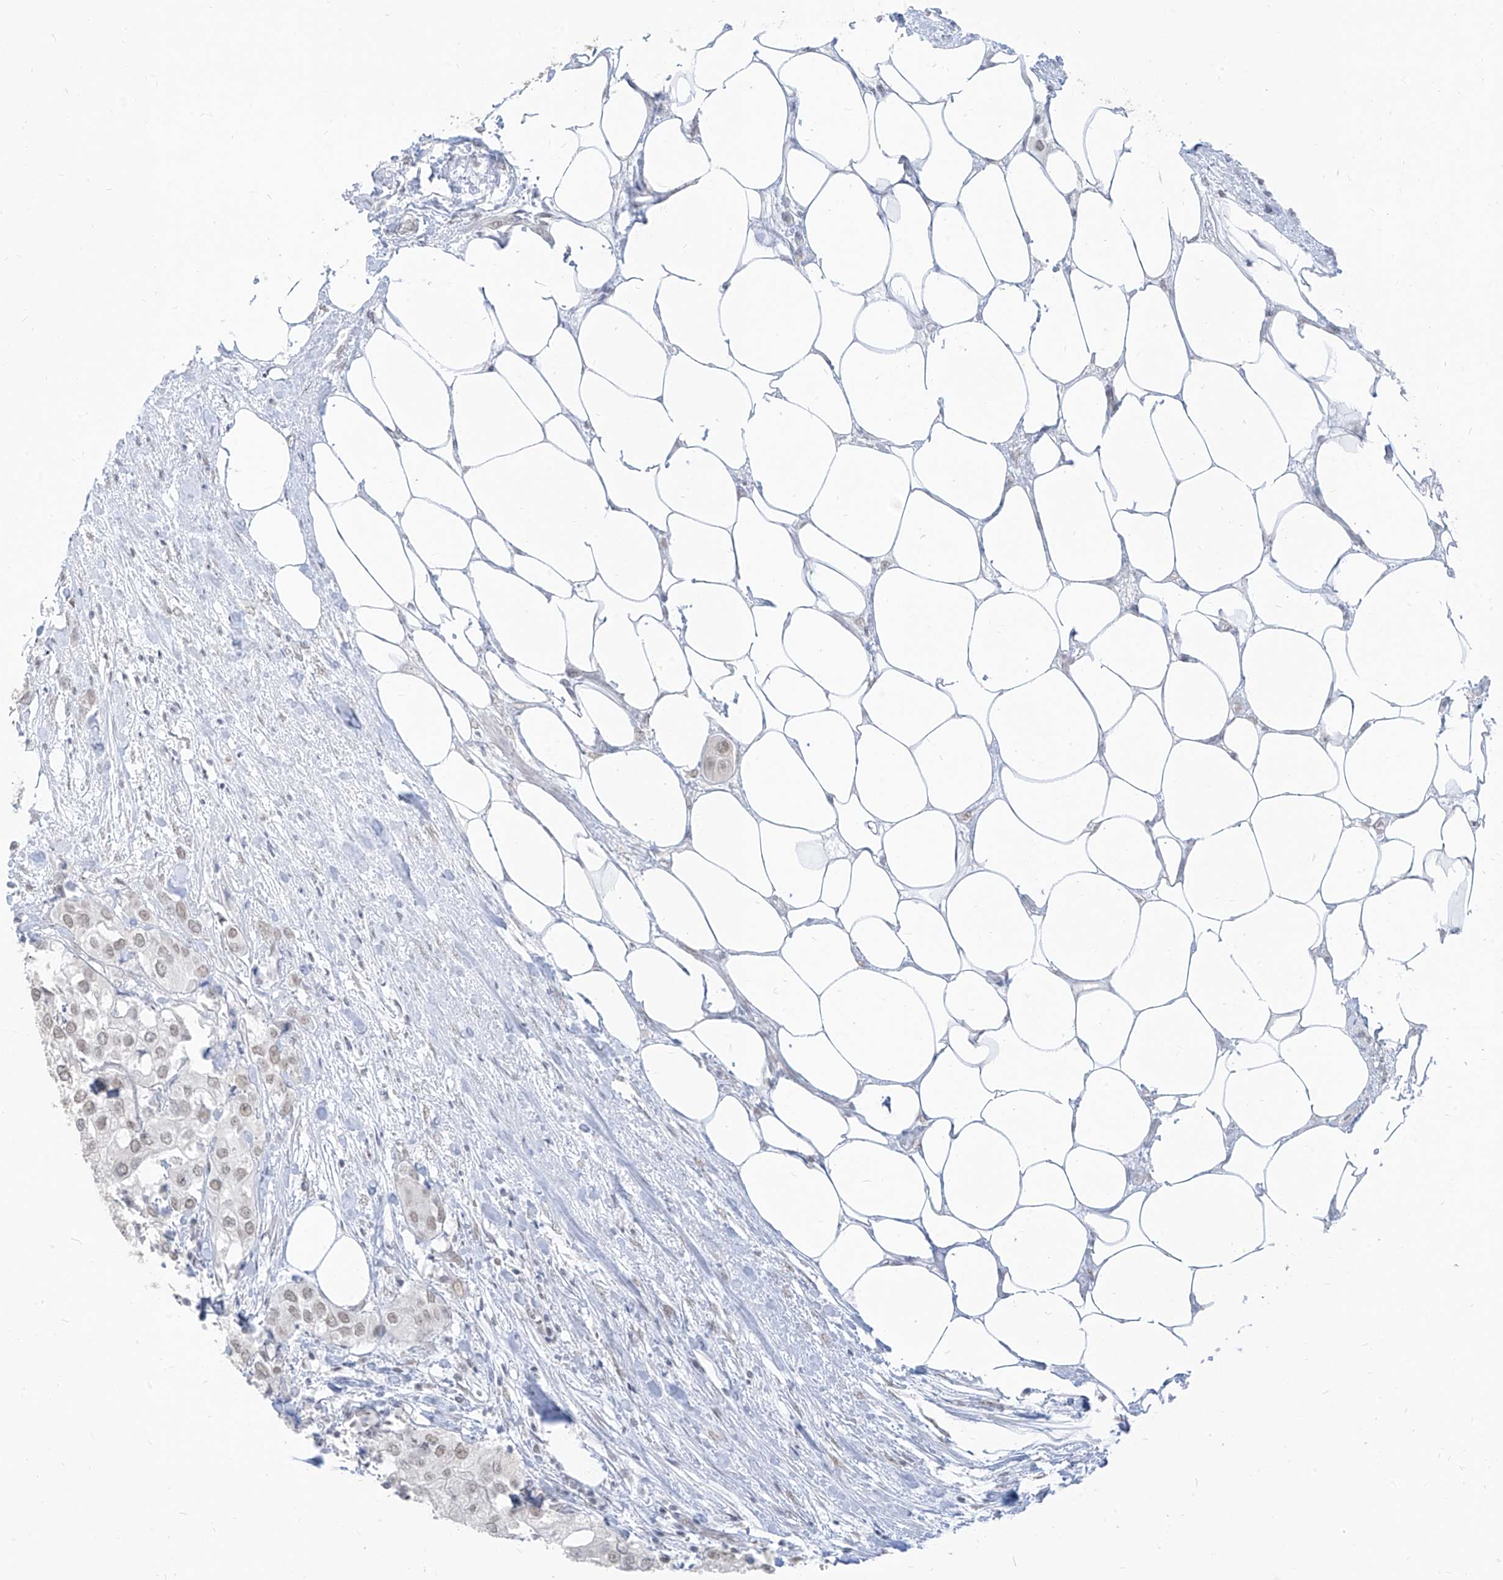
{"staining": {"intensity": "weak", "quantity": ">75%", "location": "nuclear"}, "tissue": "urothelial cancer", "cell_type": "Tumor cells", "image_type": "cancer", "snomed": [{"axis": "morphology", "description": "Urothelial carcinoma, High grade"}, {"axis": "topography", "description": "Urinary bladder"}], "caption": "Immunohistochemical staining of human urothelial cancer demonstrates weak nuclear protein expression in approximately >75% of tumor cells.", "gene": "SUPT5H", "patient": {"sex": "male", "age": 64}}